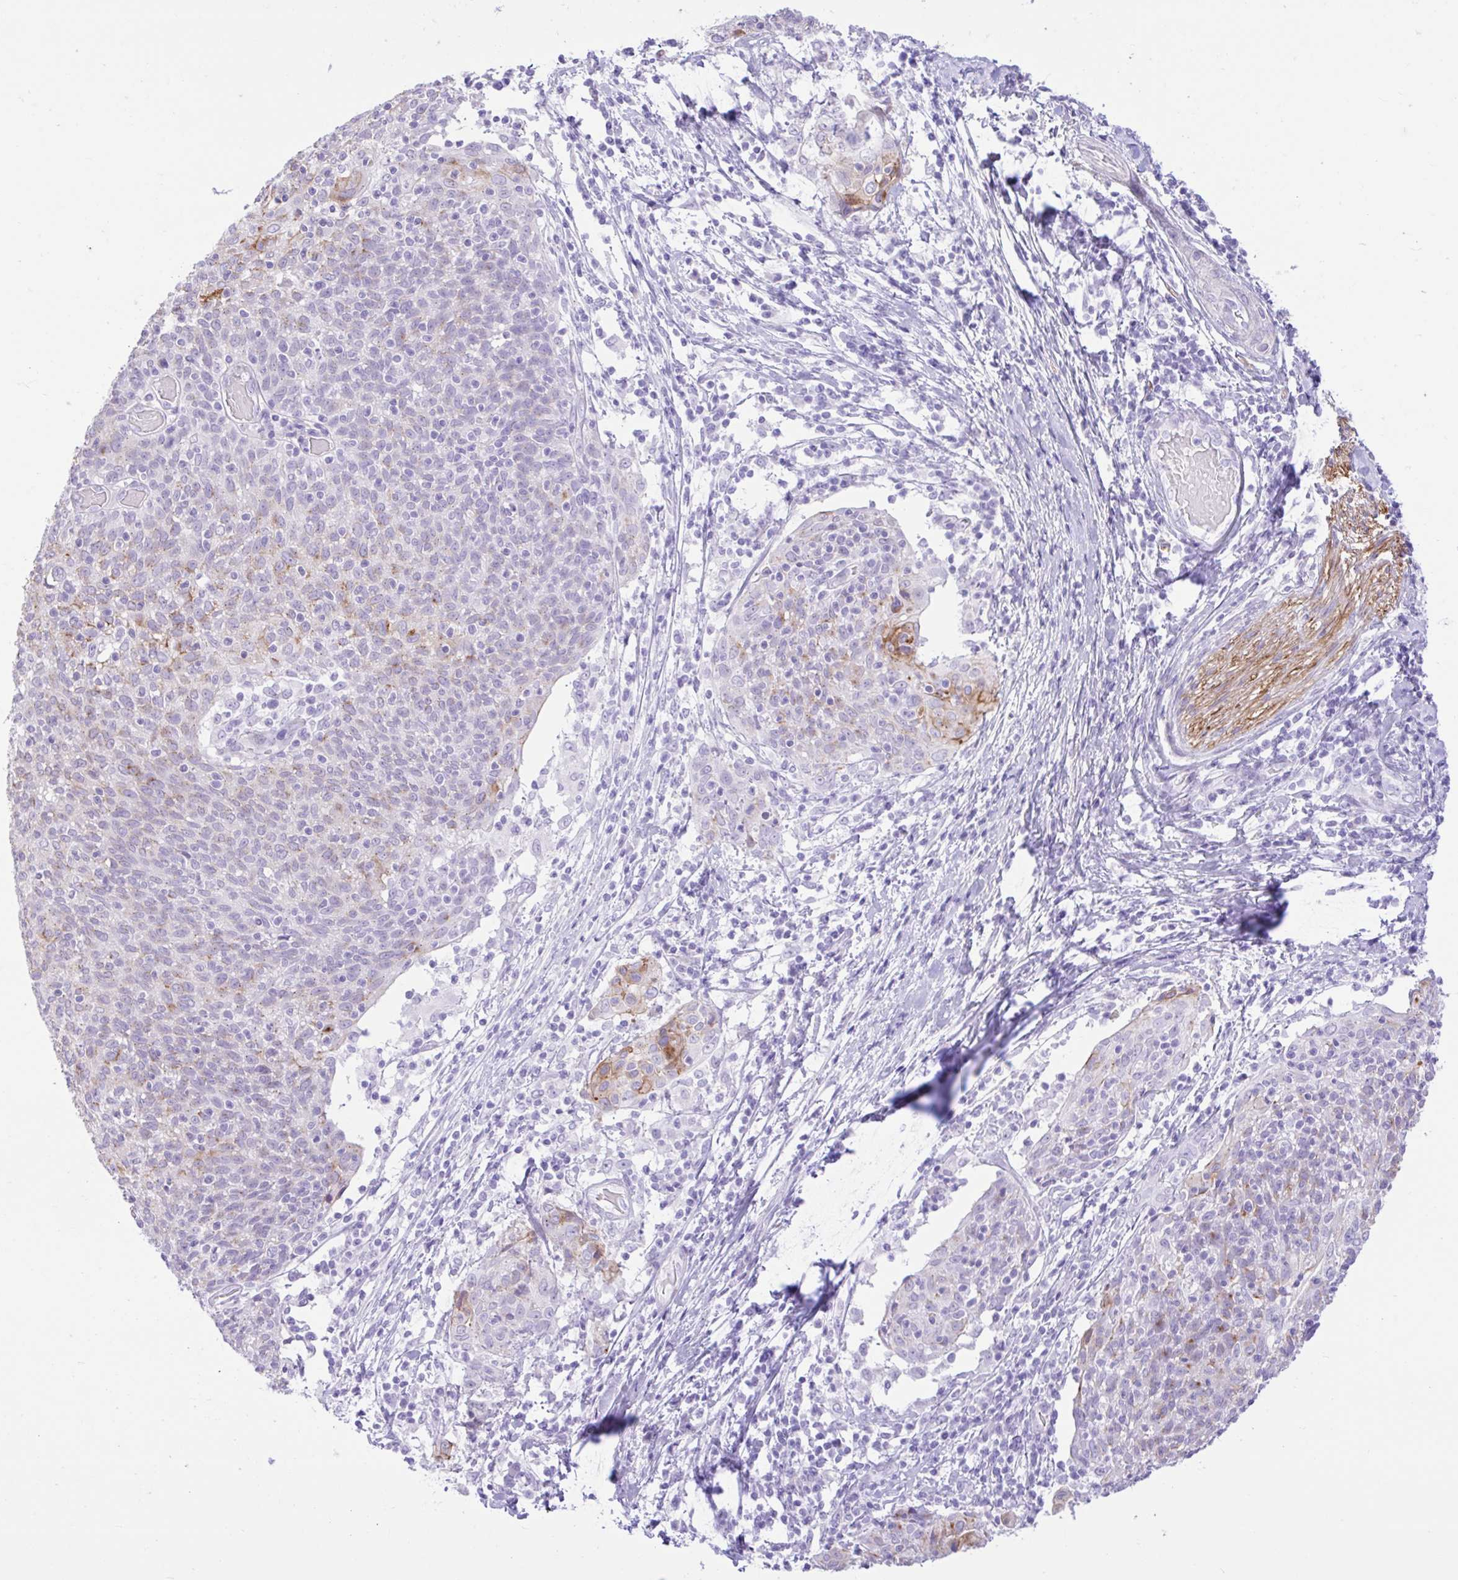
{"staining": {"intensity": "moderate", "quantity": "<25%", "location": "cytoplasmic/membranous"}, "tissue": "cervical cancer", "cell_type": "Tumor cells", "image_type": "cancer", "snomed": [{"axis": "morphology", "description": "Squamous cell carcinoma, NOS"}, {"axis": "topography", "description": "Cervix"}], "caption": "Protein staining by IHC exhibits moderate cytoplasmic/membranous expression in about <25% of tumor cells in cervical cancer (squamous cell carcinoma). The staining is performed using DAB brown chromogen to label protein expression. The nuclei are counter-stained blue using hematoxylin.", "gene": "REEP1", "patient": {"sex": "female", "age": 52}}